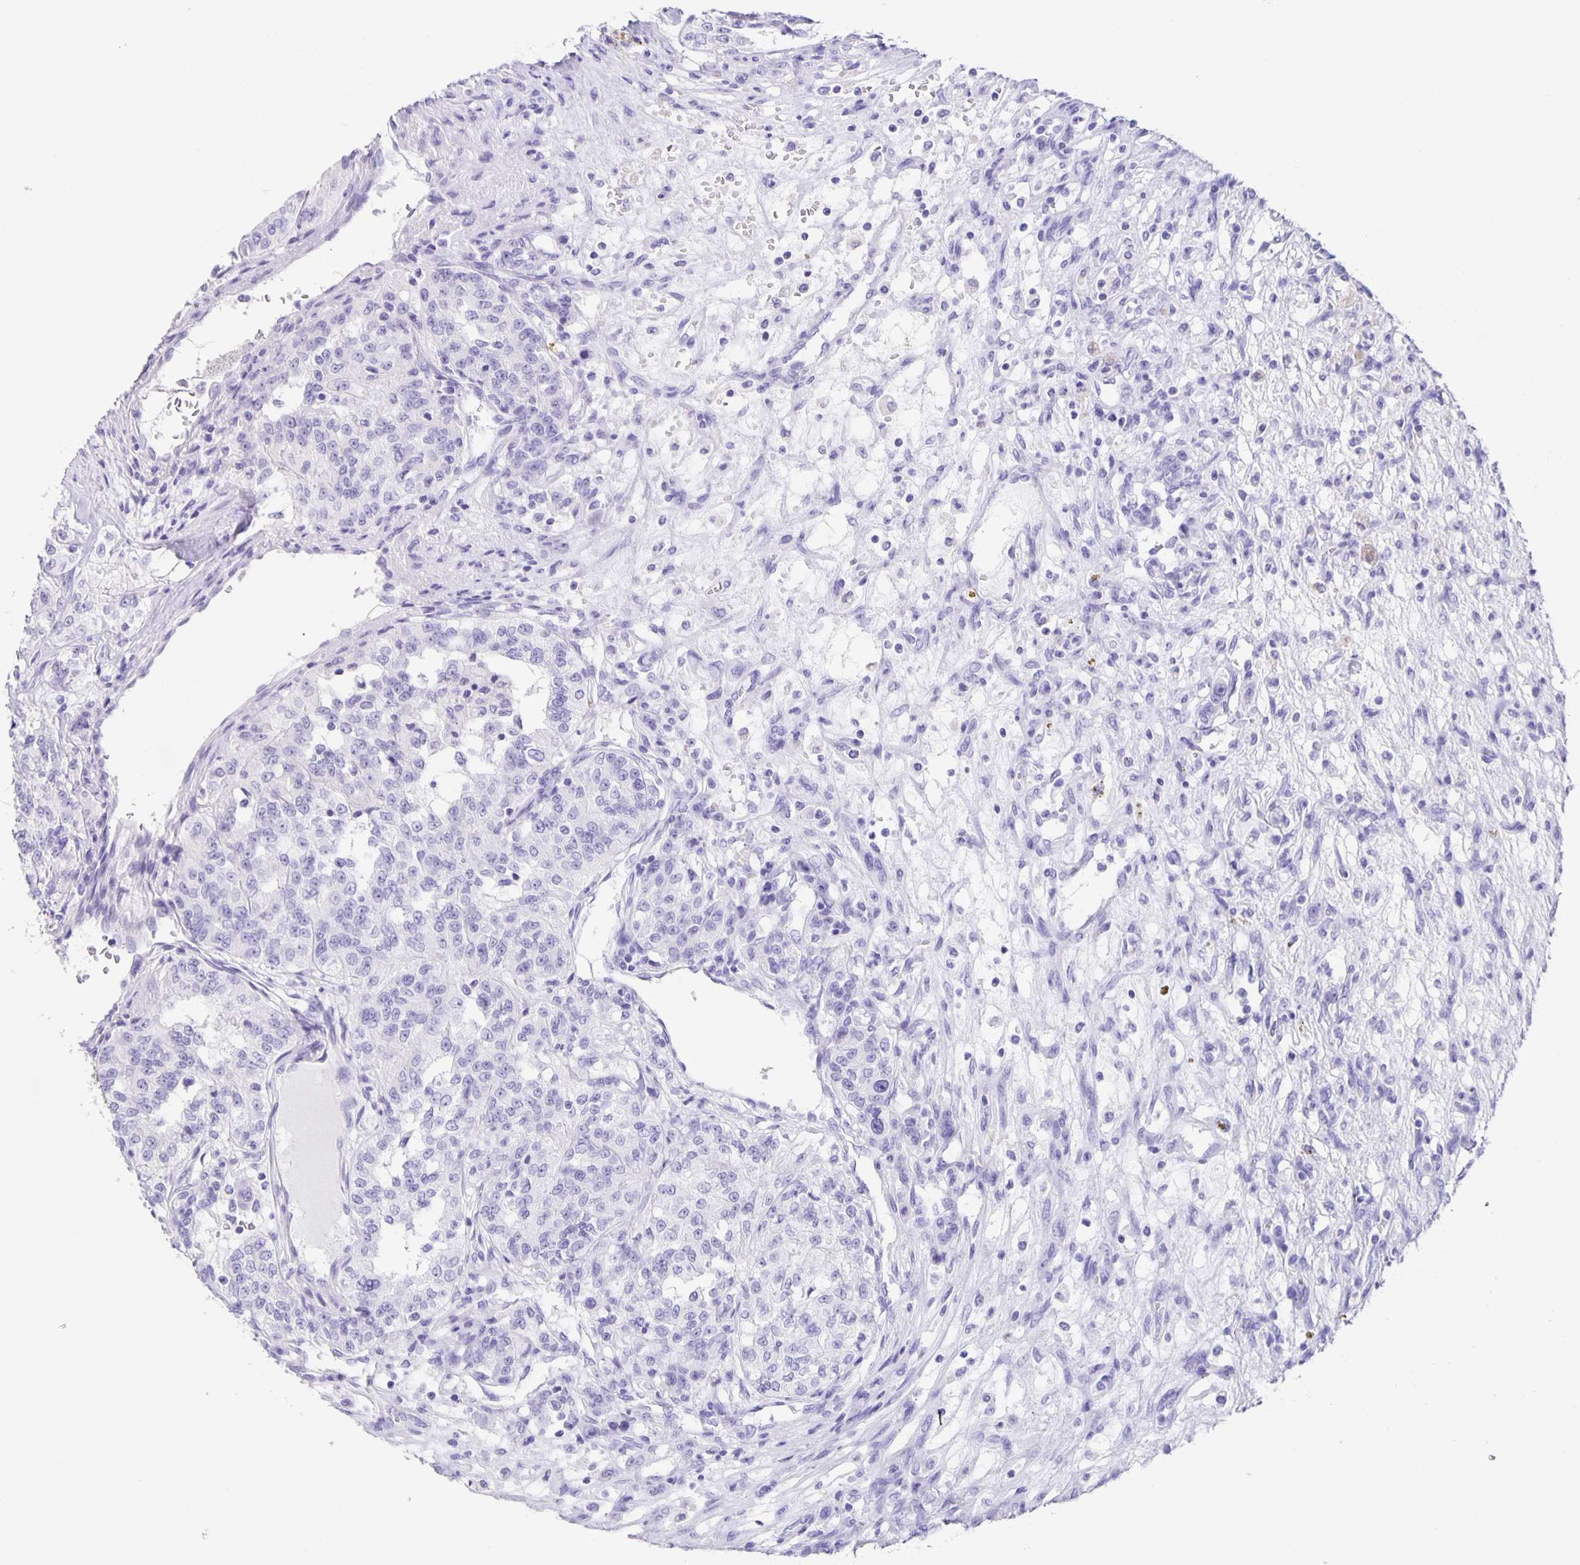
{"staining": {"intensity": "negative", "quantity": "none", "location": "none"}, "tissue": "renal cancer", "cell_type": "Tumor cells", "image_type": "cancer", "snomed": [{"axis": "morphology", "description": "Adenocarcinoma, NOS"}, {"axis": "topography", "description": "Kidney"}], "caption": "Immunohistochemistry histopathology image of human adenocarcinoma (renal) stained for a protein (brown), which displays no staining in tumor cells.", "gene": "GUCA2A", "patient": {"sex": "female", "age": 63}}